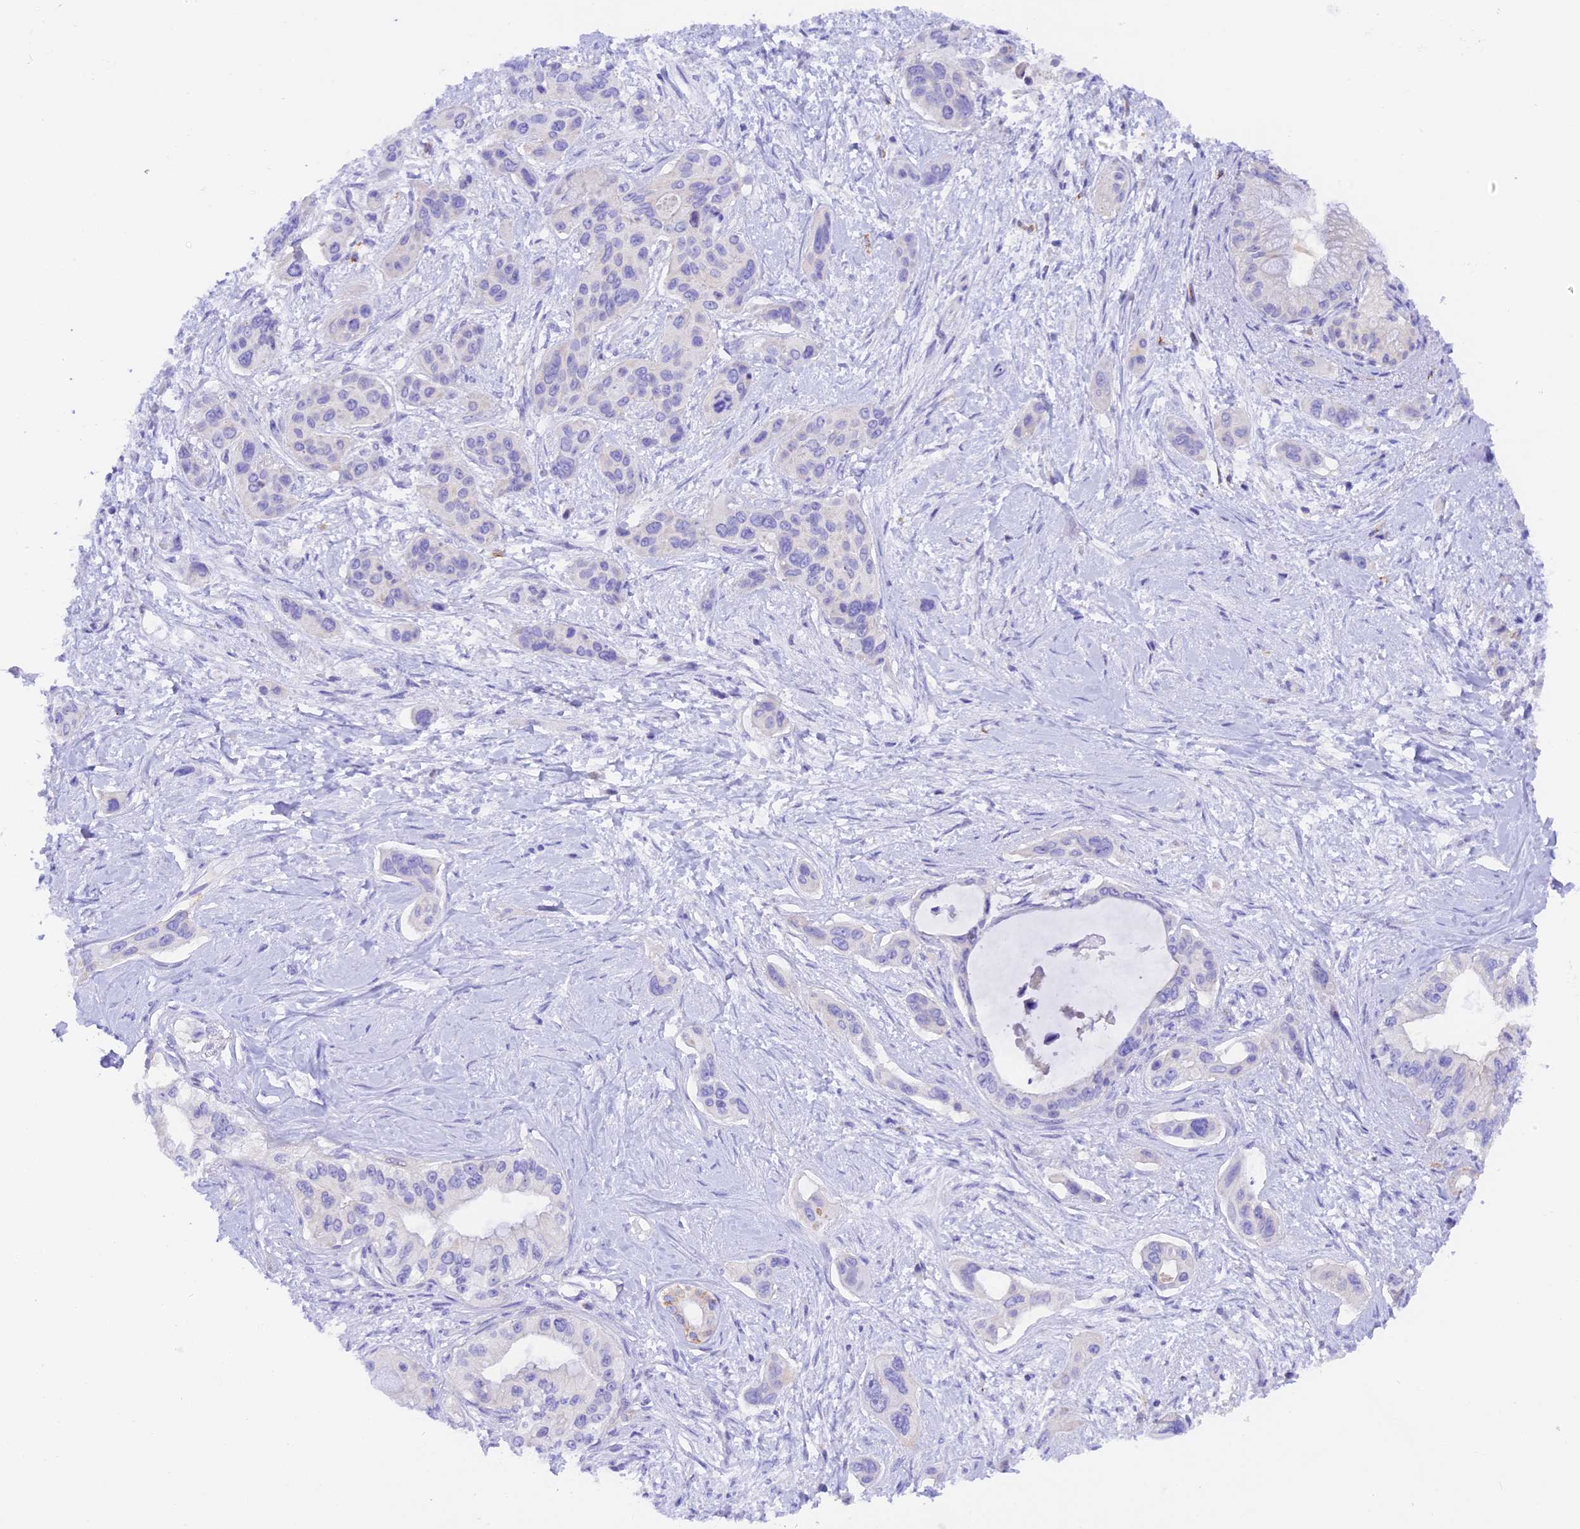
{"staining": {"intensity": "negative", "quantity": "none", "location": "none"}, "tissue": "pancreatic cancer", "cell_type": "Tumor cells", "image_type": "cancer", "snomed": [{"axis": "morphology", "description": "Adenocarcinoma, NOS"}, {"axis": "topography", "description": "Pancreas"}], "caption": "DAB (3,3'-diaminobenzidine) immunohistochemical staining of pancreatic cancer (adenocarcinoma) demonstrates no significant positivity in tumor cells.", "gene": "COL6A5", "patient": {"sex": "male", "age": 72}}